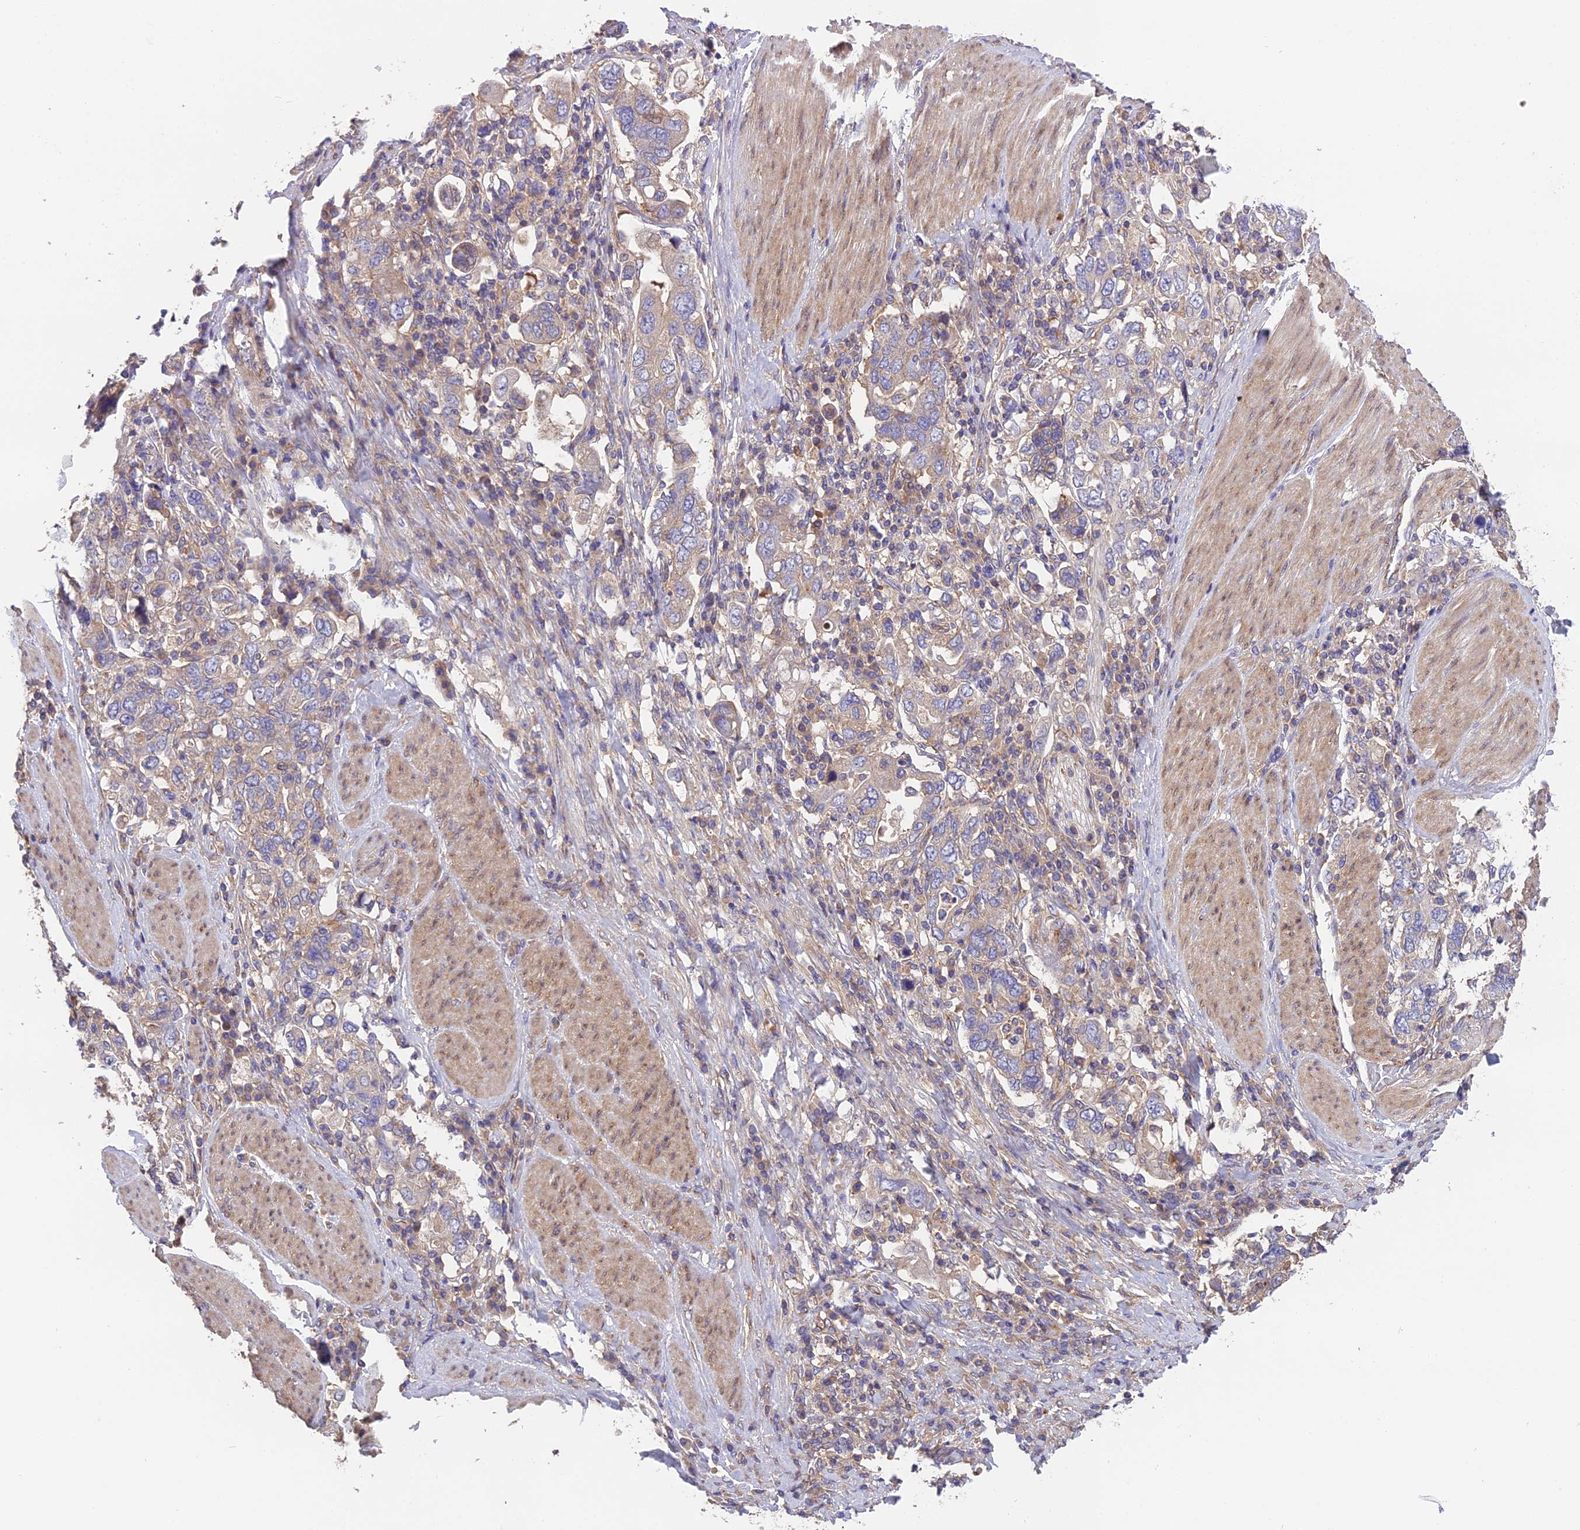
{"staining": {"intensity": "weak", "quantity": "25%-75%", "location": "cytoplasmic/membranous"}, "tissue": "stomach cancer", "cell_type": "Tumor cells", "image_type": "cancer", "snomed": [{"axis": "morphology", "description": "Adenocarcinoma, NOS"}, {"axis": "topography", "description": "Stomach, upper"}], "caption": "Immunohistochemical staining of stomach cancer (adenocarcinoma) demonstrates low levels of weak cytoplasmic/membranous protein expression in about 25%-75% of tumor cells.", "gene": "BLOC1S4", "patient": {"sex": "male", "age": 62}}